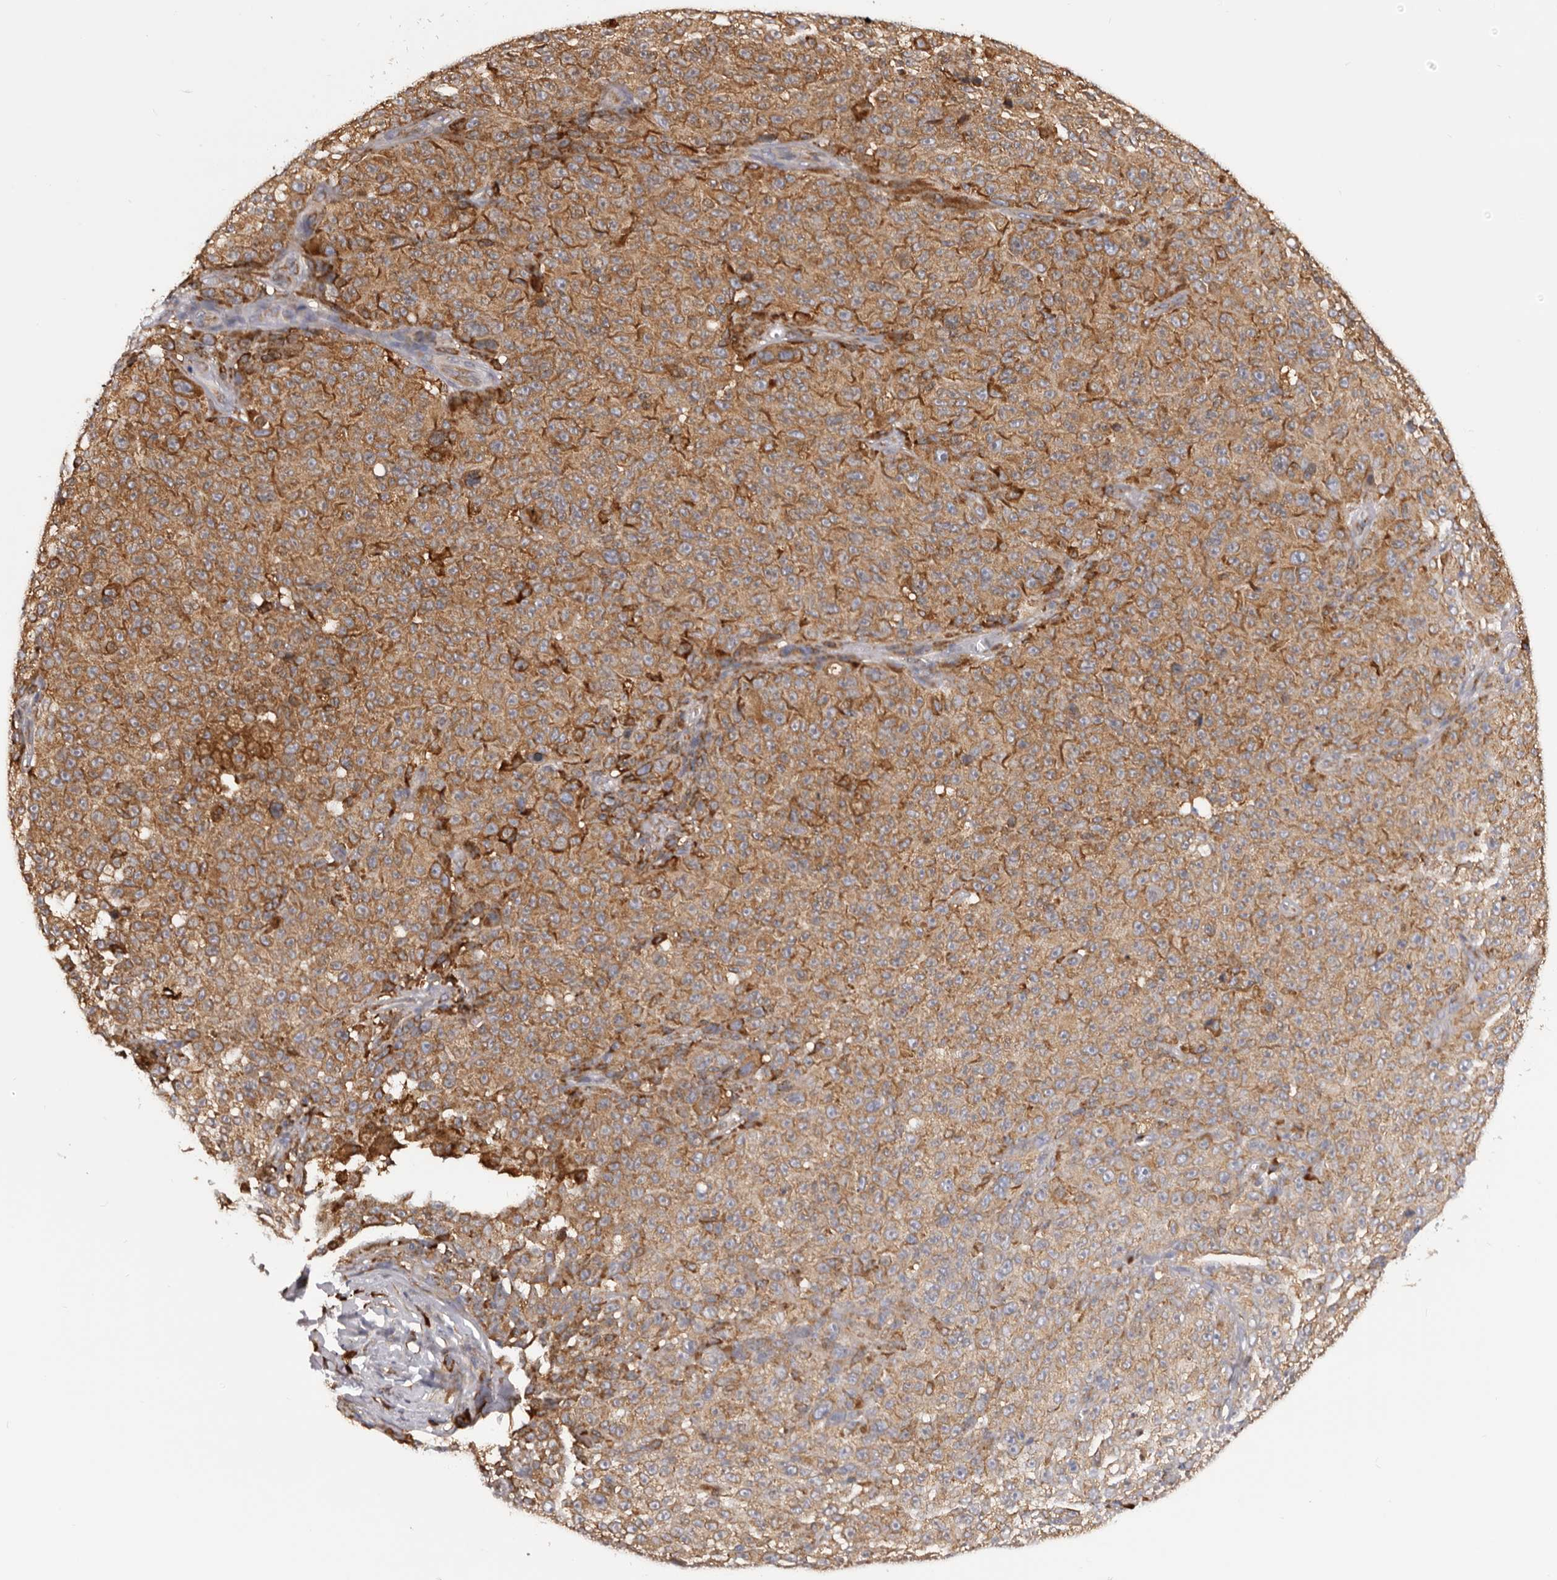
{"staining": {"intensity": "moderate", "quantity": ">75%", "location": "cytoplasmic/membranous"}, "tissue": "melanoma", "cell_type": "Tumor cells", "image_type": "cancer", "snomed": [{"axis": "morphology", "description": "Malignant melanoma, NOS"}, {"axis": "topography", "description": "Skin"}], "caption": "An image of malignant melanoma stained for a protein reveals moderate cytoplasmic/membranous brown staining in tumor cells.", "gene": "QRSL1", "patient": {"sex": "female", "age": 82}}